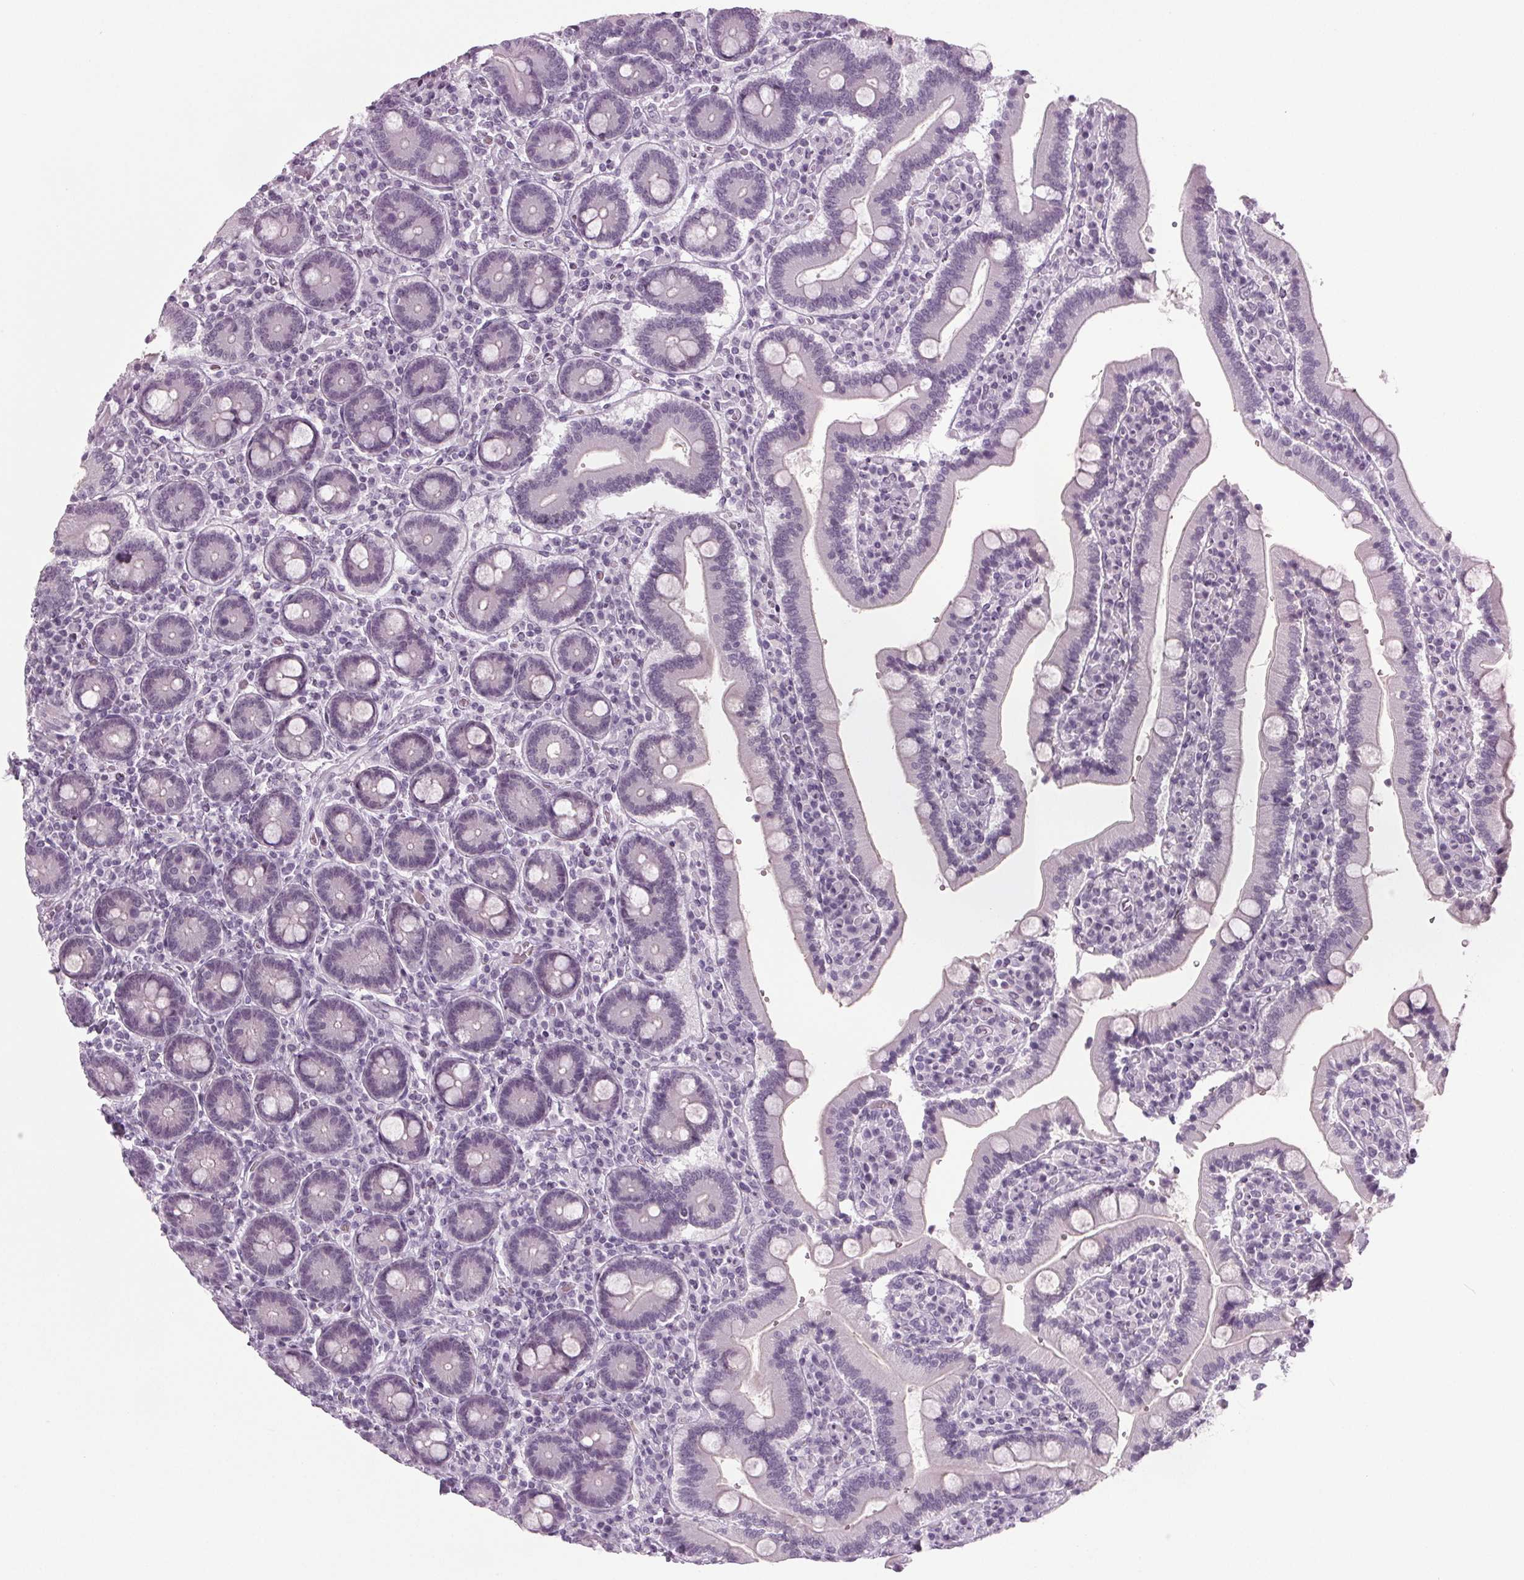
{"staining": {"intensity": "negative", "quantity": "none", "location": "none"}, "tissue": "duodenum", "cell_type": "Glandular cells", "image_type": "normal", "snomed": [{"axis": "morphology", "description": "Normal tissue, NOS"}, {"axis": "topography", "description": "Duodenum"}], "caption": "This is a histopathology image of IHC staining of benign duodenum, which shows no expression in glandular cells. (DAB (3,3'-diaminobenzidine) IHC visualized using brightfield microscopy, high magnification).", "gene": "IGF2BP1", "patient": {"sex": "female", "age": 62}}